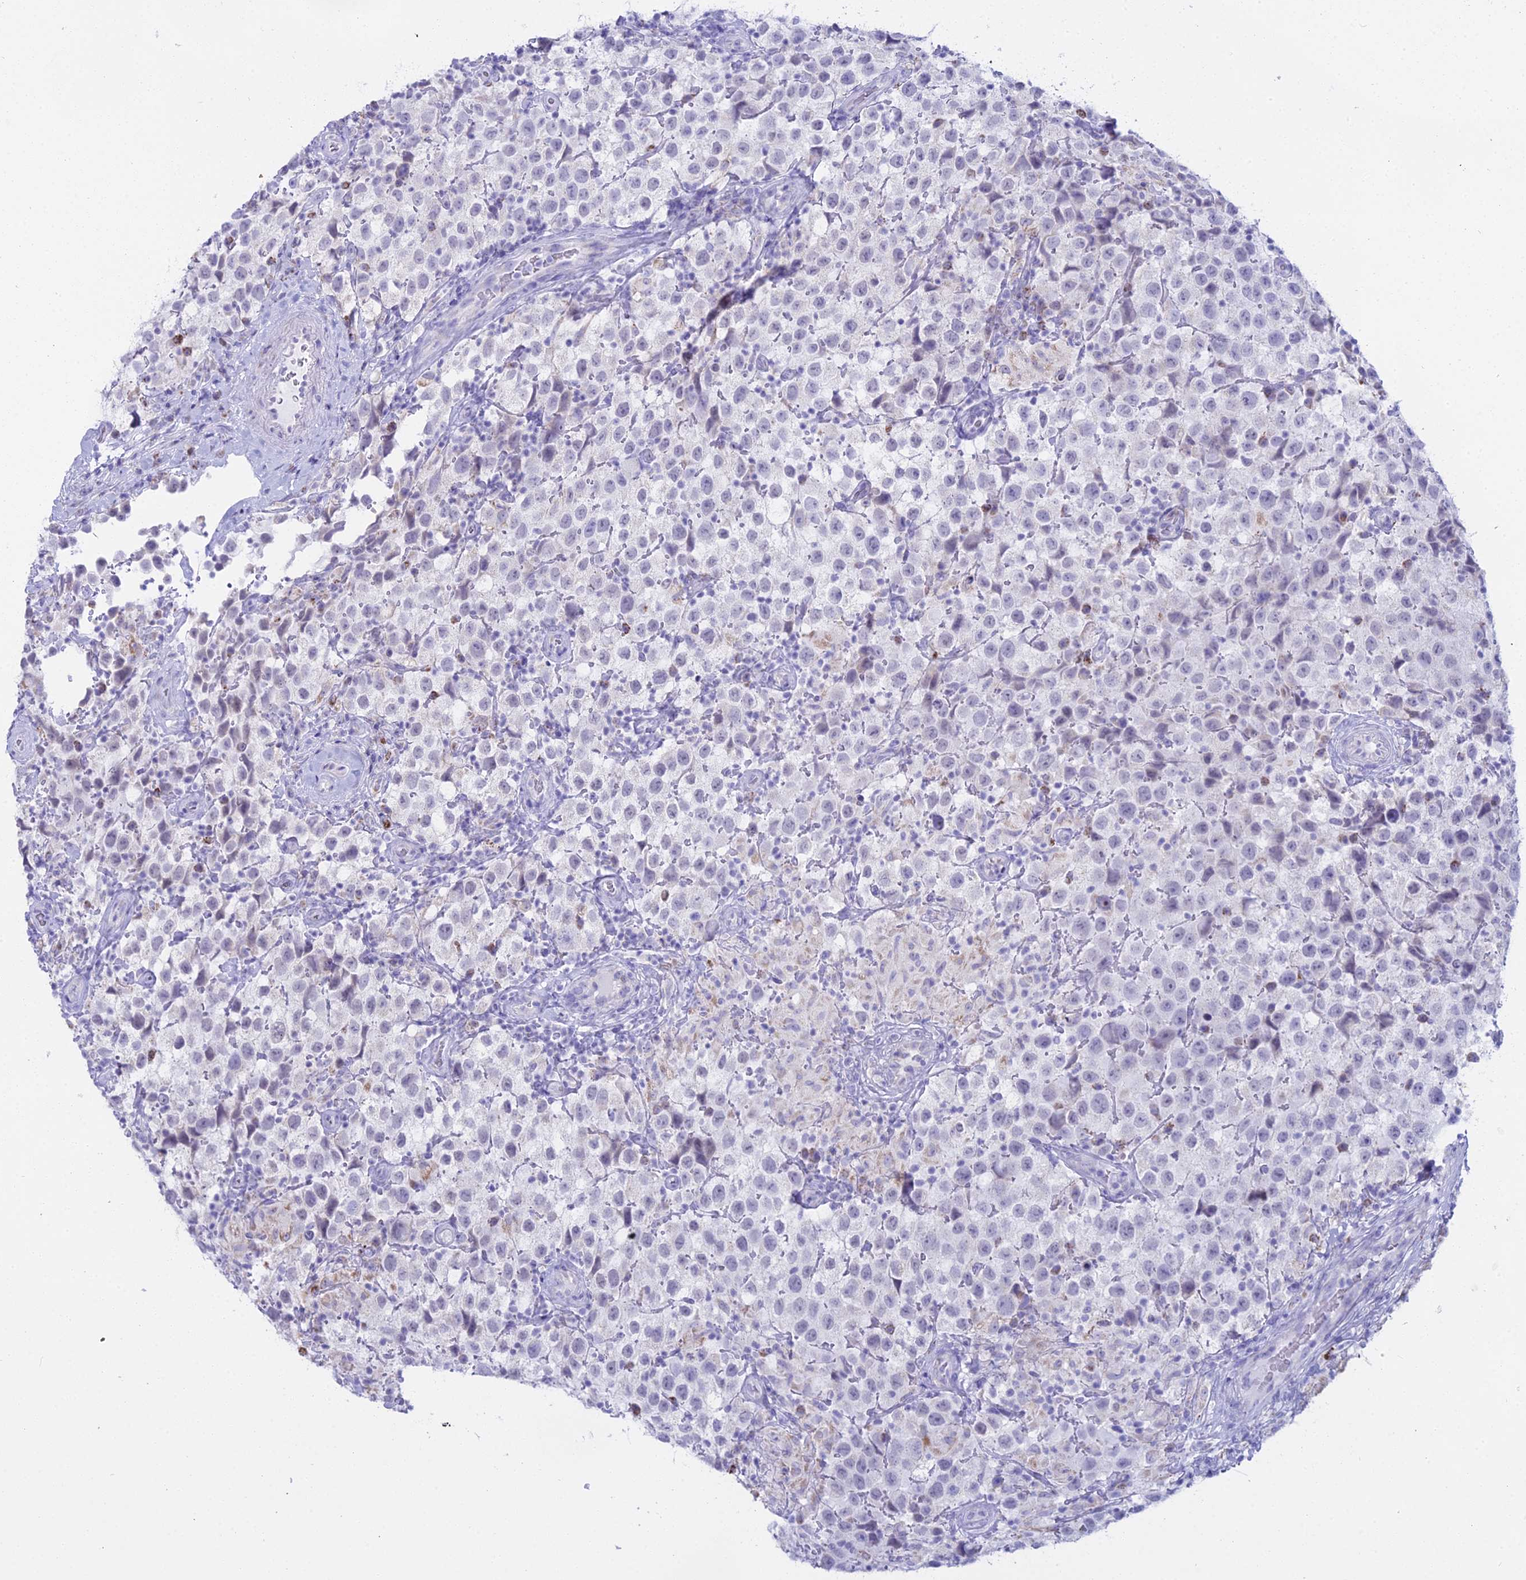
{"staining": {"intensity": "negative", "quantity": "none", "location": "none"}, "tissue": "testis cancer", "cell_type": "Tumor cells", "image_type": "cancer", "snomed": [{"axis": "morphology", "description": "Seminoma, NOS"}, {"axis": "morphology", "description": "Carcinoma, Embryonal, NOS"}, {"axis": "topography", "description": "Testis"}], "caption": "This is a micrograph of immunohistochemistry staining of embryonal carcinoma (testis), which shows no staining in tumor cells. (DAB (3,3'-diaminobenzidine) IHC with hematoxylin counter stain).", "gene": "CGB2", "patient": {"sex": "male", "age": 41}}